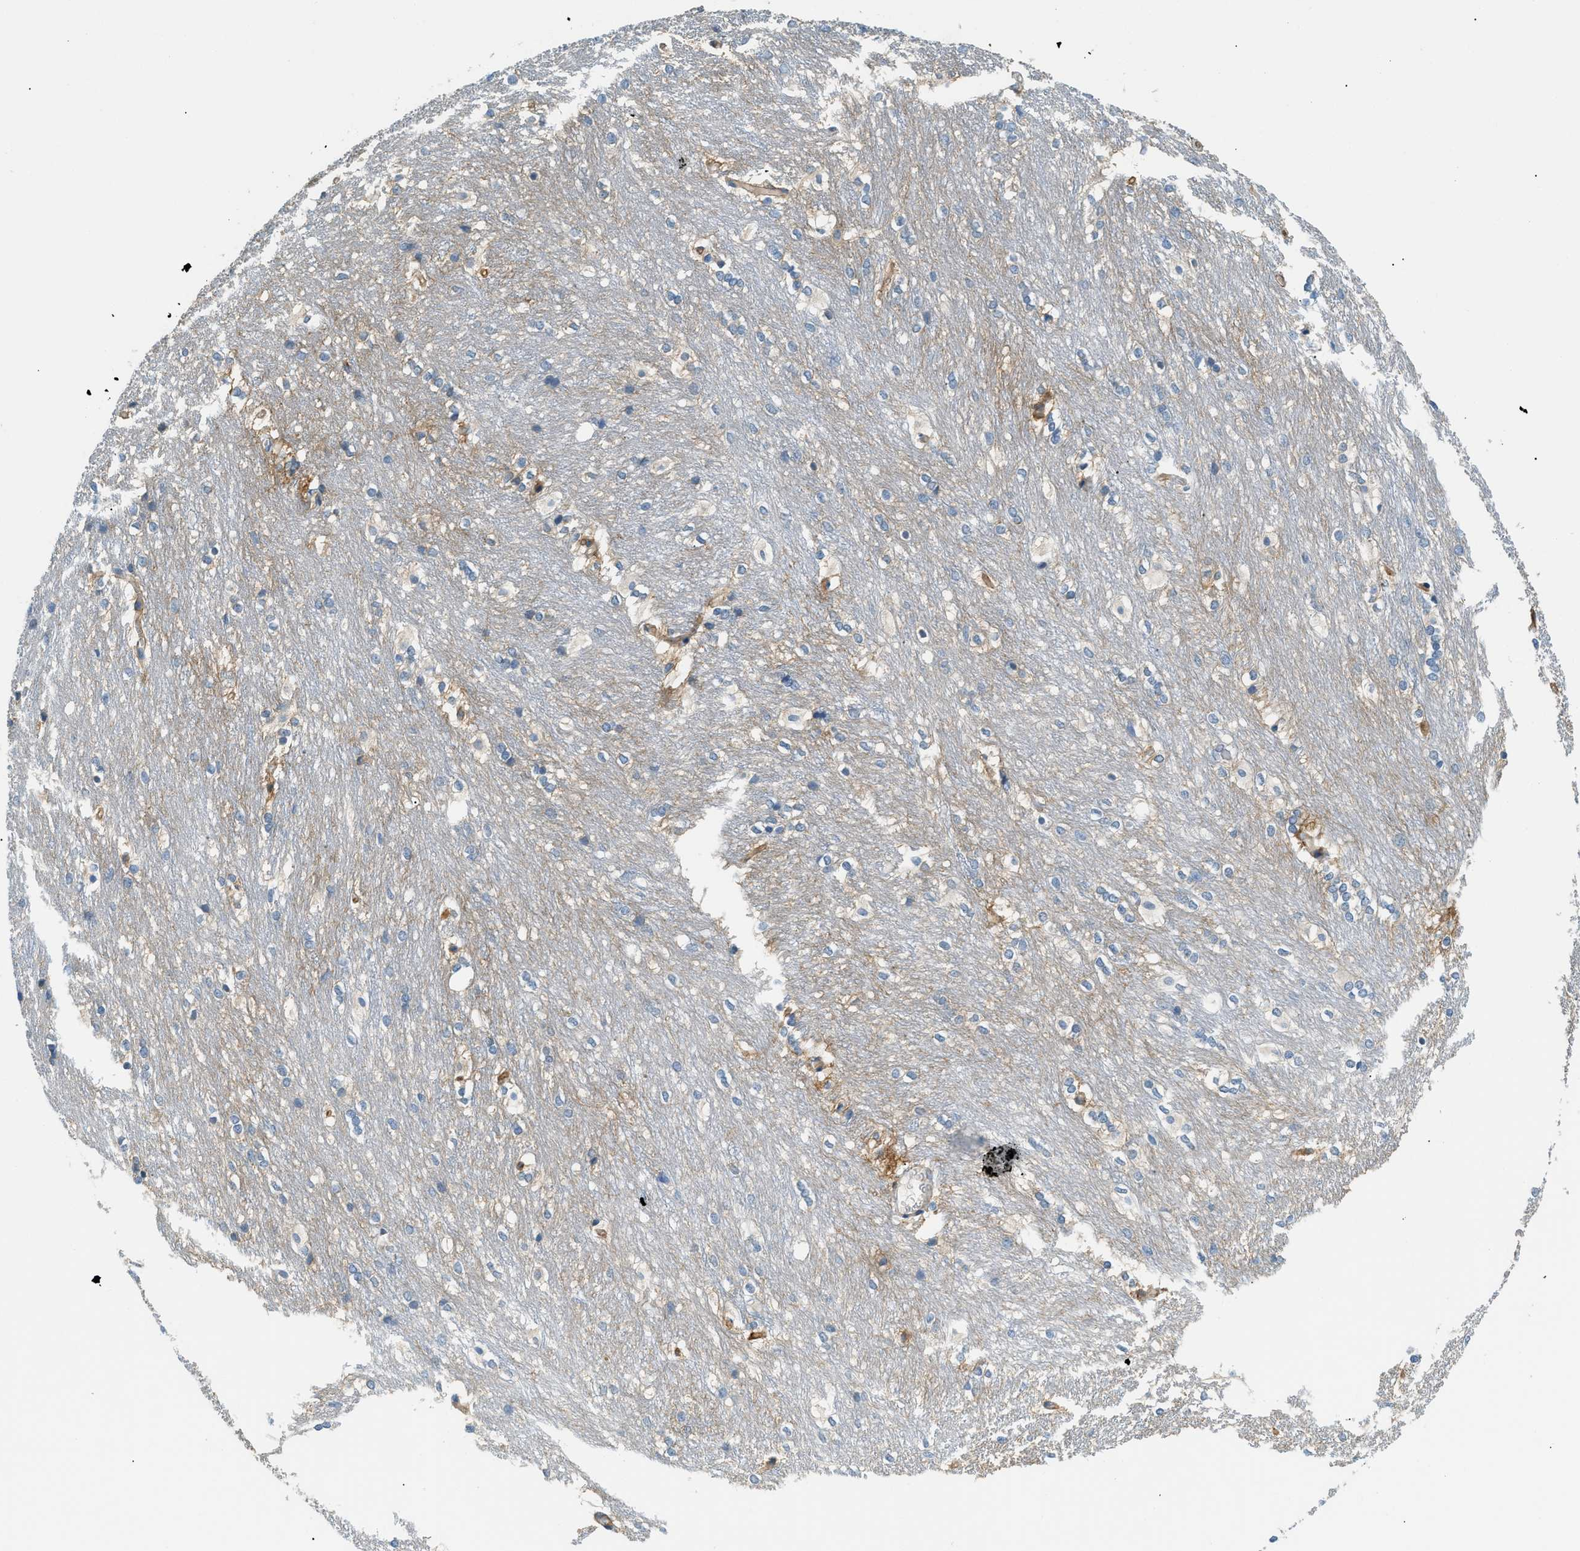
{"staining": {"intensity": "negative", "quantity": "none", "location": "none"}, "tissue": "caudate", "cell_type": "Glial cells", "image_type": "normal", "snomed": [{"axis": "morphology", "description": "Normal tissue, NOS"}, {"axis": "topography", "description": "Lateral ventricle wall"}], "caption": "Micrograph shows no protein positivity in glial cells of normal caudate. (DAB immunohistochemistry (IHC) with hematoxylin counter stain).", "gene": "ZNF367", "patient": {"sex": "female", "age": 19}}